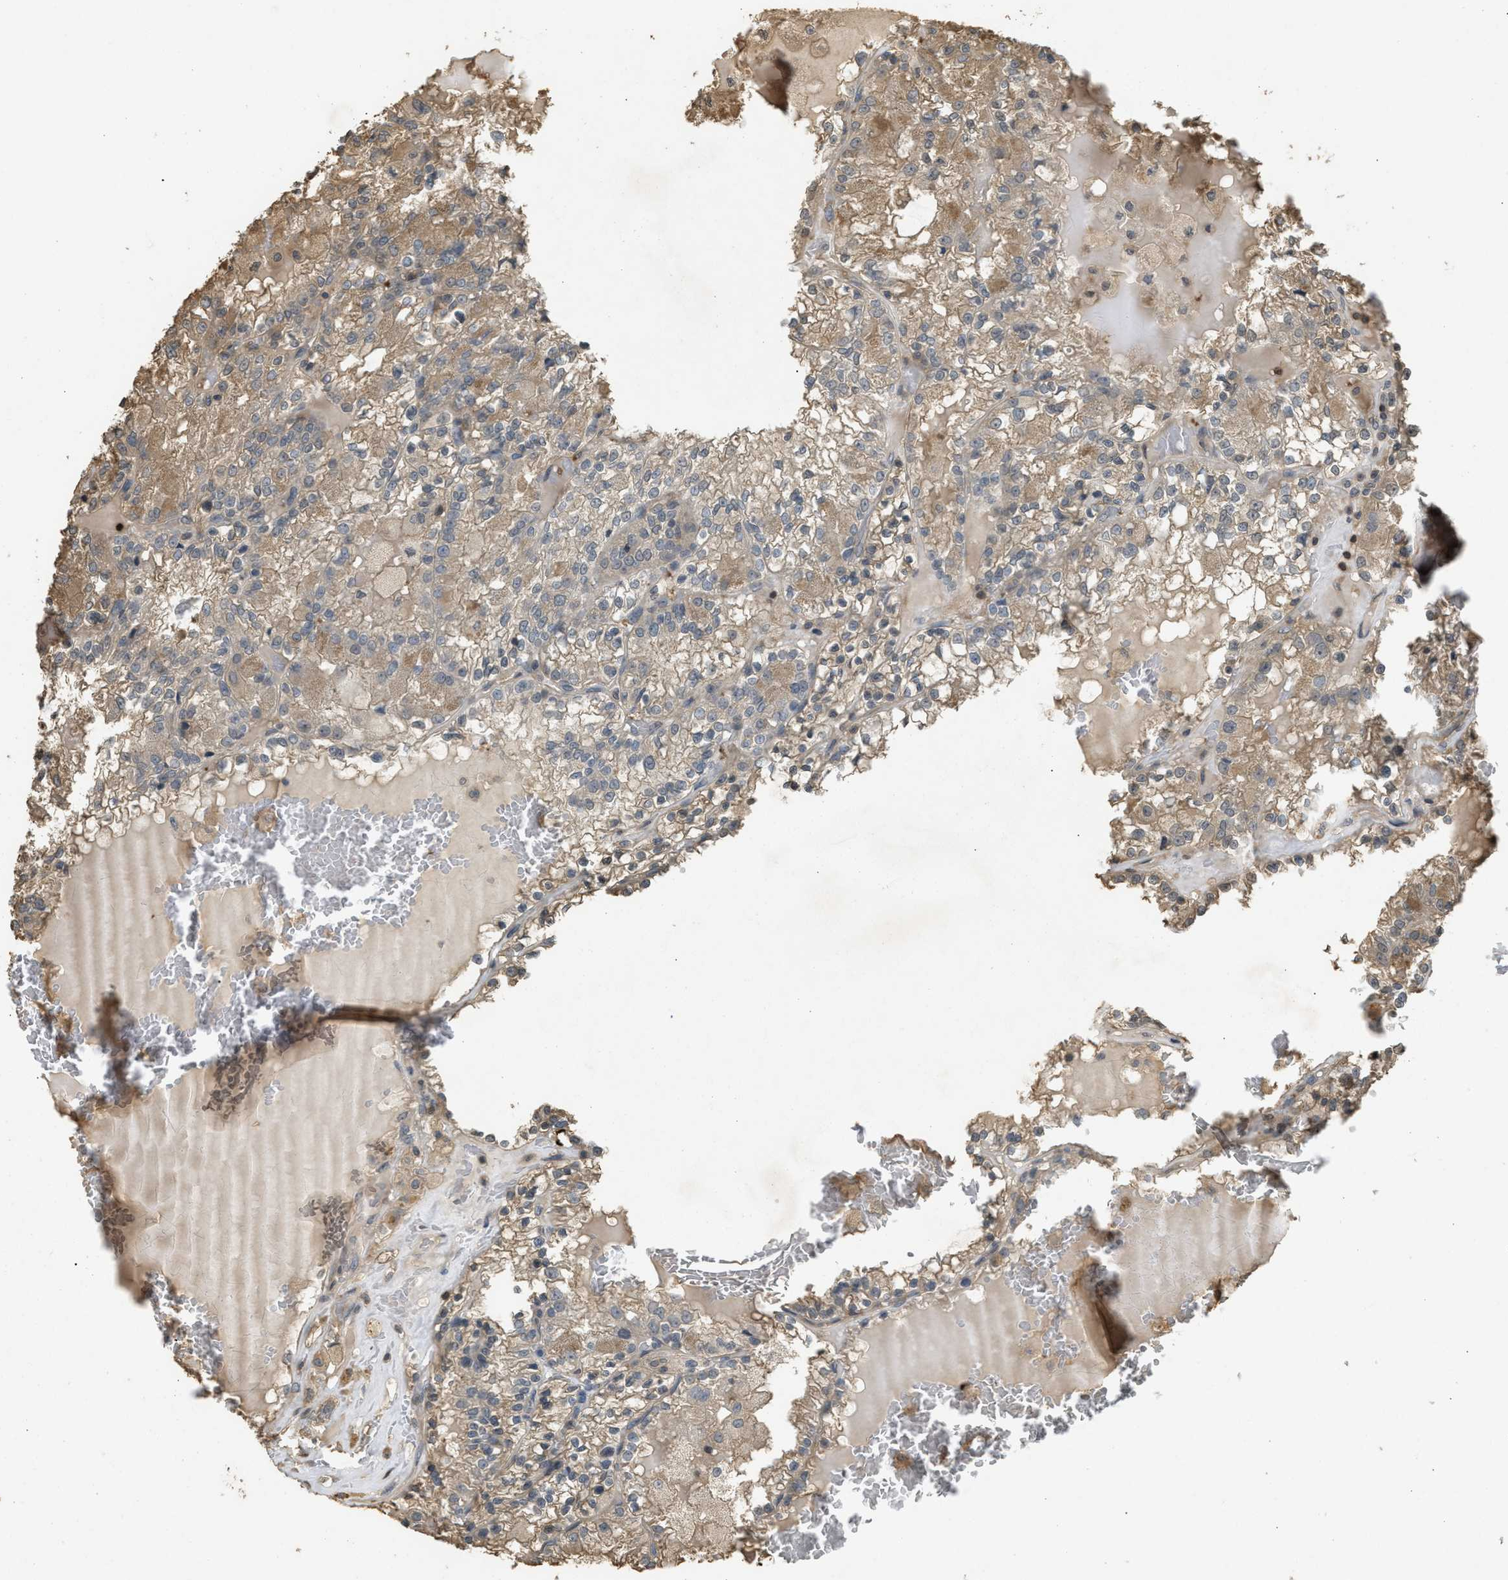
{"staining": {"intensity": "moderate", "quantity": "<25%", "location": "cytoplasmic/membranous"}, "tissue": "renal cancer", "cell_type": "Tumor cells", "image_type": "cancer", "snomed": [{"axis": "morphology", "description": "Adenocarcinoma, NOS"}, {"axis": "topography", "description": "Kidney"}], "caption": "Immunohistochemistry of human adenocarcinoma (renal) displays low levels of moderate cytoplasmic/membranous expression in about <25% of tumor cells.", "gene": "ARHGDIA", "patient": {"sex": "female", "age": 56}}